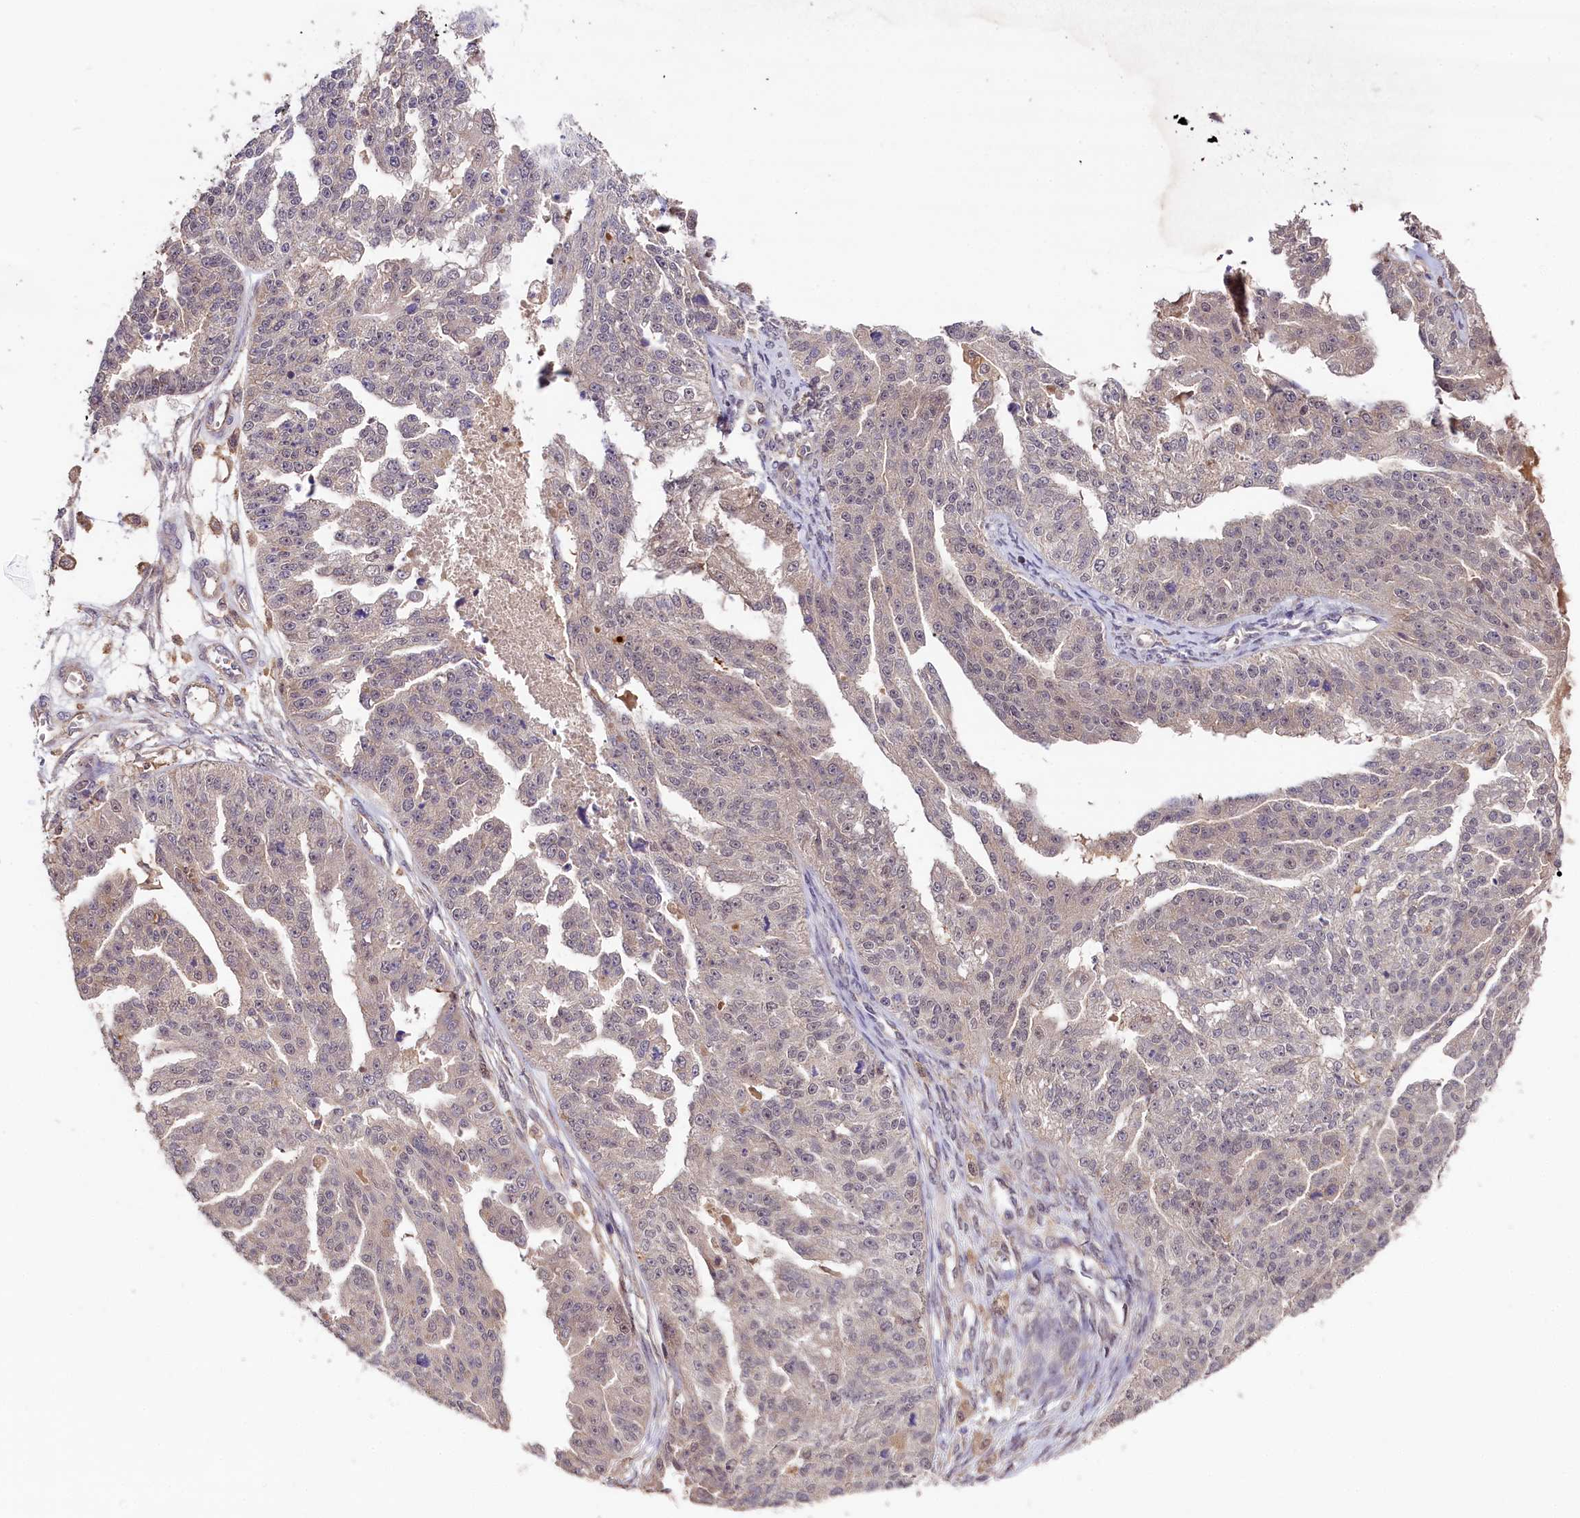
{"staining": {"intensity": "negative", "quantity": "none", "location": "none"}, "tissue": "ovarian cancer", "cell_type": "Tumor cells", "image_type": "cancer", "snomed": [{"axis": "morphology", "description": "Cystadenocarcinoma, serous, NOS"}, {"axis": "topography", "description": "Ovary"}], "caption": "Ovarian cancer (serous cystadenocarcinoma) was stained to show a protein in brown. There is no significant expression in tumor cells.", "gene": "SKIDA1", "patient": {"sex": "female", "age": 58}}